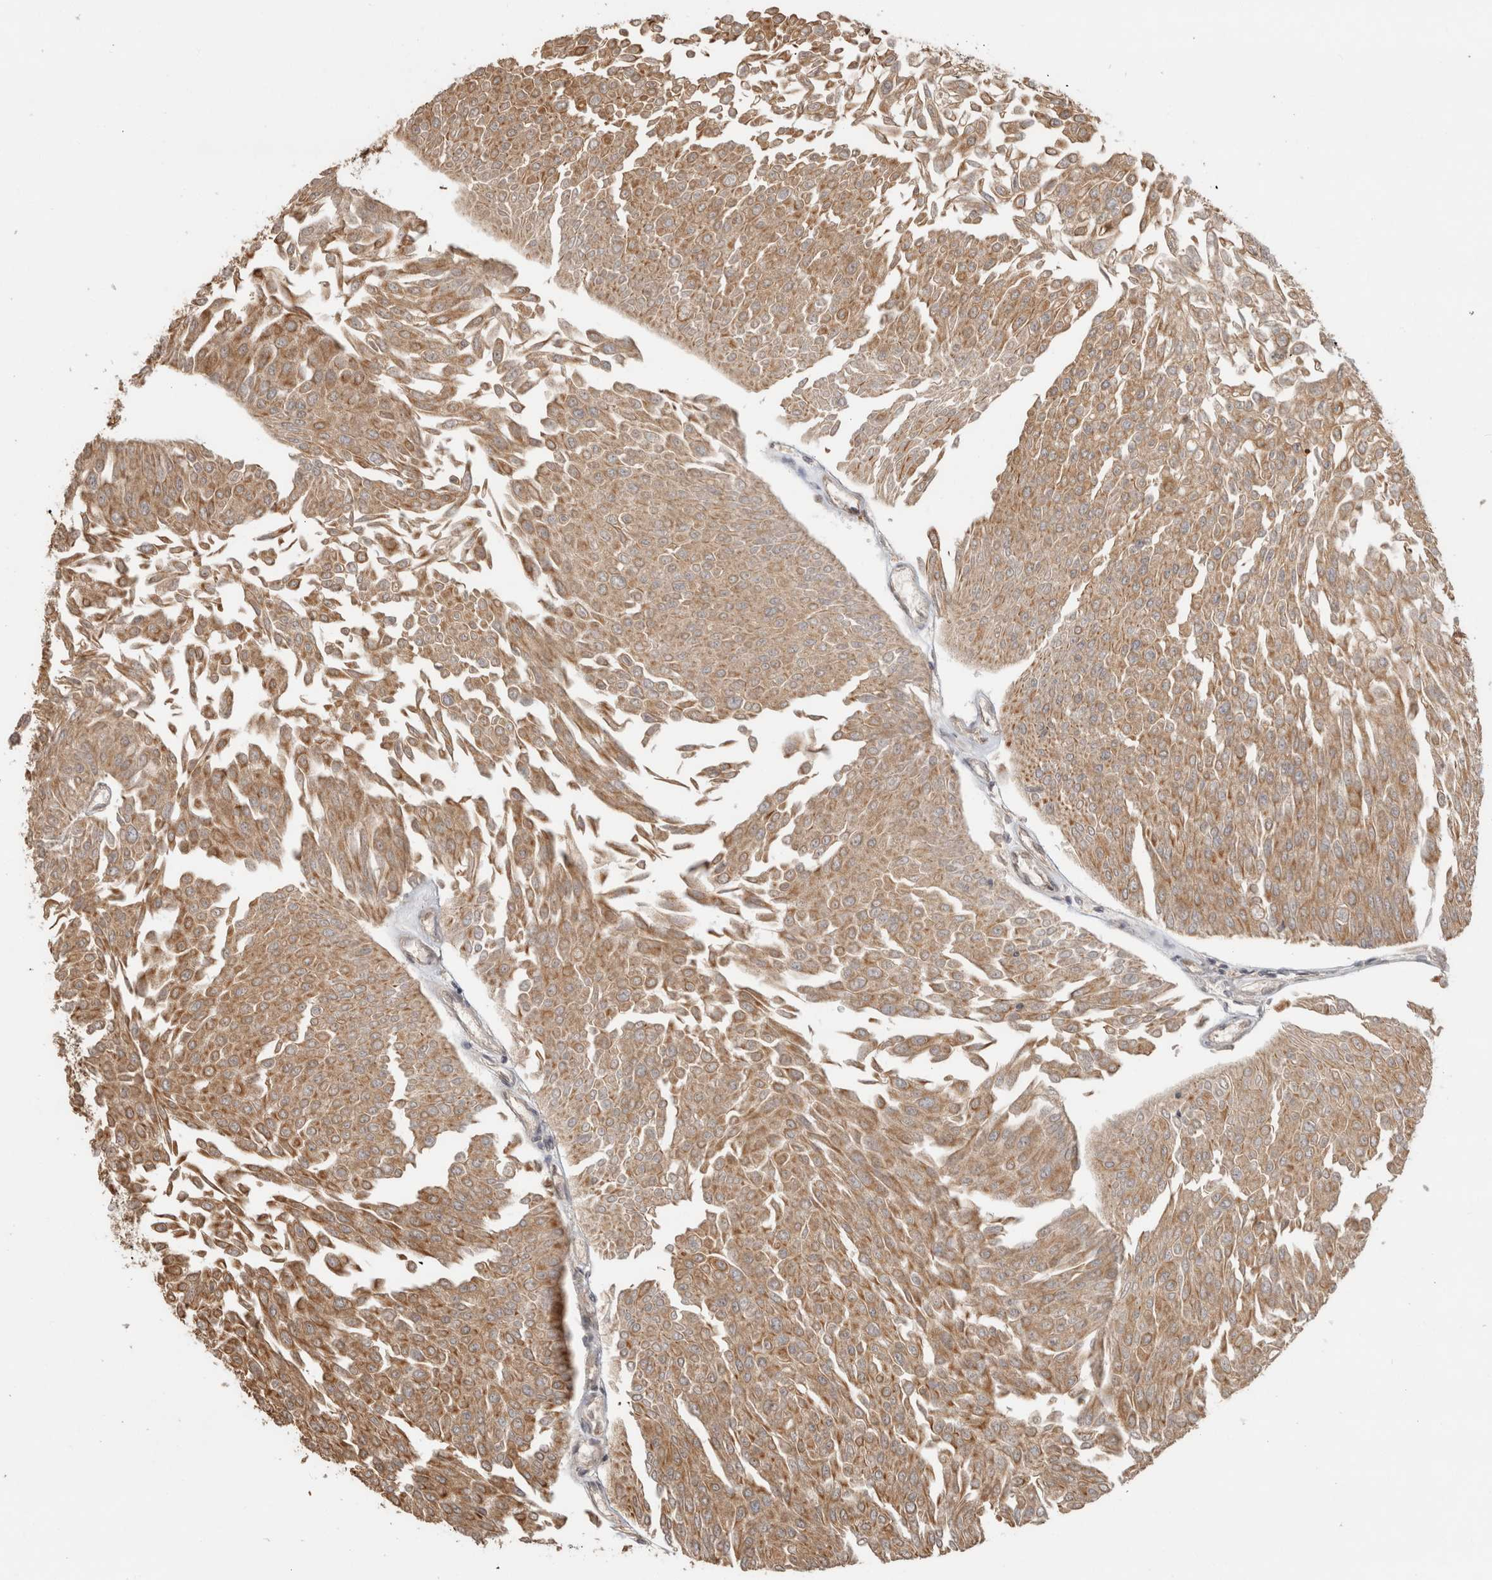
{"staining": {"intensity": "moderate", "quantity": ">75%", "location": "cytoplasmic/membranous"}, "tissue": "urothelial cancer", "cell_type": "Tumor cells", "image_type": "cancer", "snomed": [{"axis": "morphology", "description": "Urothelial carcinoma, Low grade"}, {"axis": "topography", "description": "Urinary bladder"}], "caption": "A brown stain labels moderate cytoplasmic/membranous staining of a protein in human urothelial cancer tumor cells.", "gene": "PITPNC1", "patient": {"sex": "male", "age": 67}}